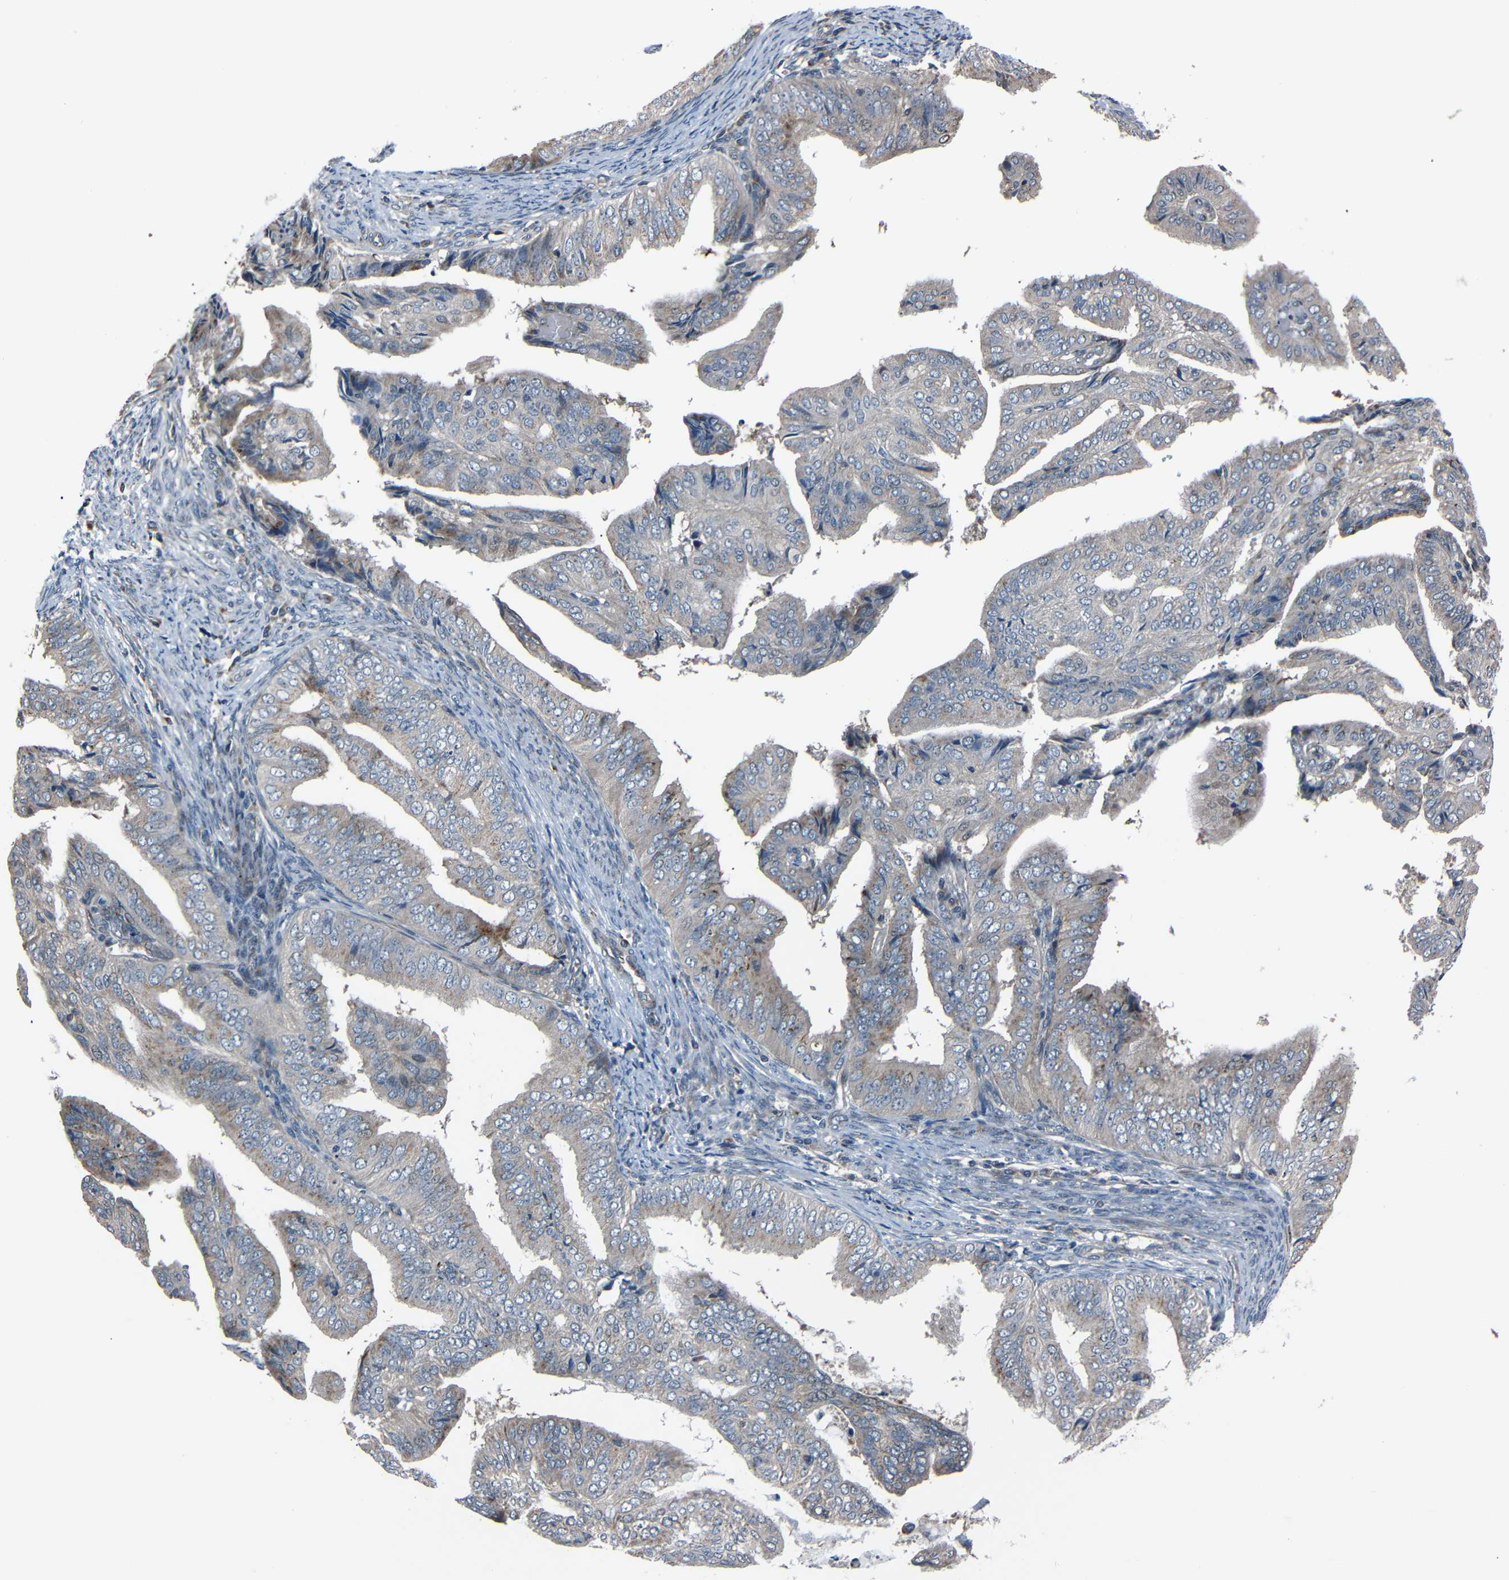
{"staining": {"intensity": "weak", "quantity": ">75%", "location": "cytoplasmic/membranous"}, "tissue": "endometrial cancer", "cell_type": "Tumor cells", "image_type": "cancer", "snomed": [{"axis": "morphology", "description": "Adenocarcinoma, NOS"}, {"axis": "topography", "description": "Endometrium"}], "caption": "Immunohistochemistry (DAB) staining of human endometrial adenocarcinoma demonstrates weak cytoplasmic/membranous protein expression in about >75% of tumor cells.", "gene": "AKAP9", "patient": {"sex": "female", "age": 58}}